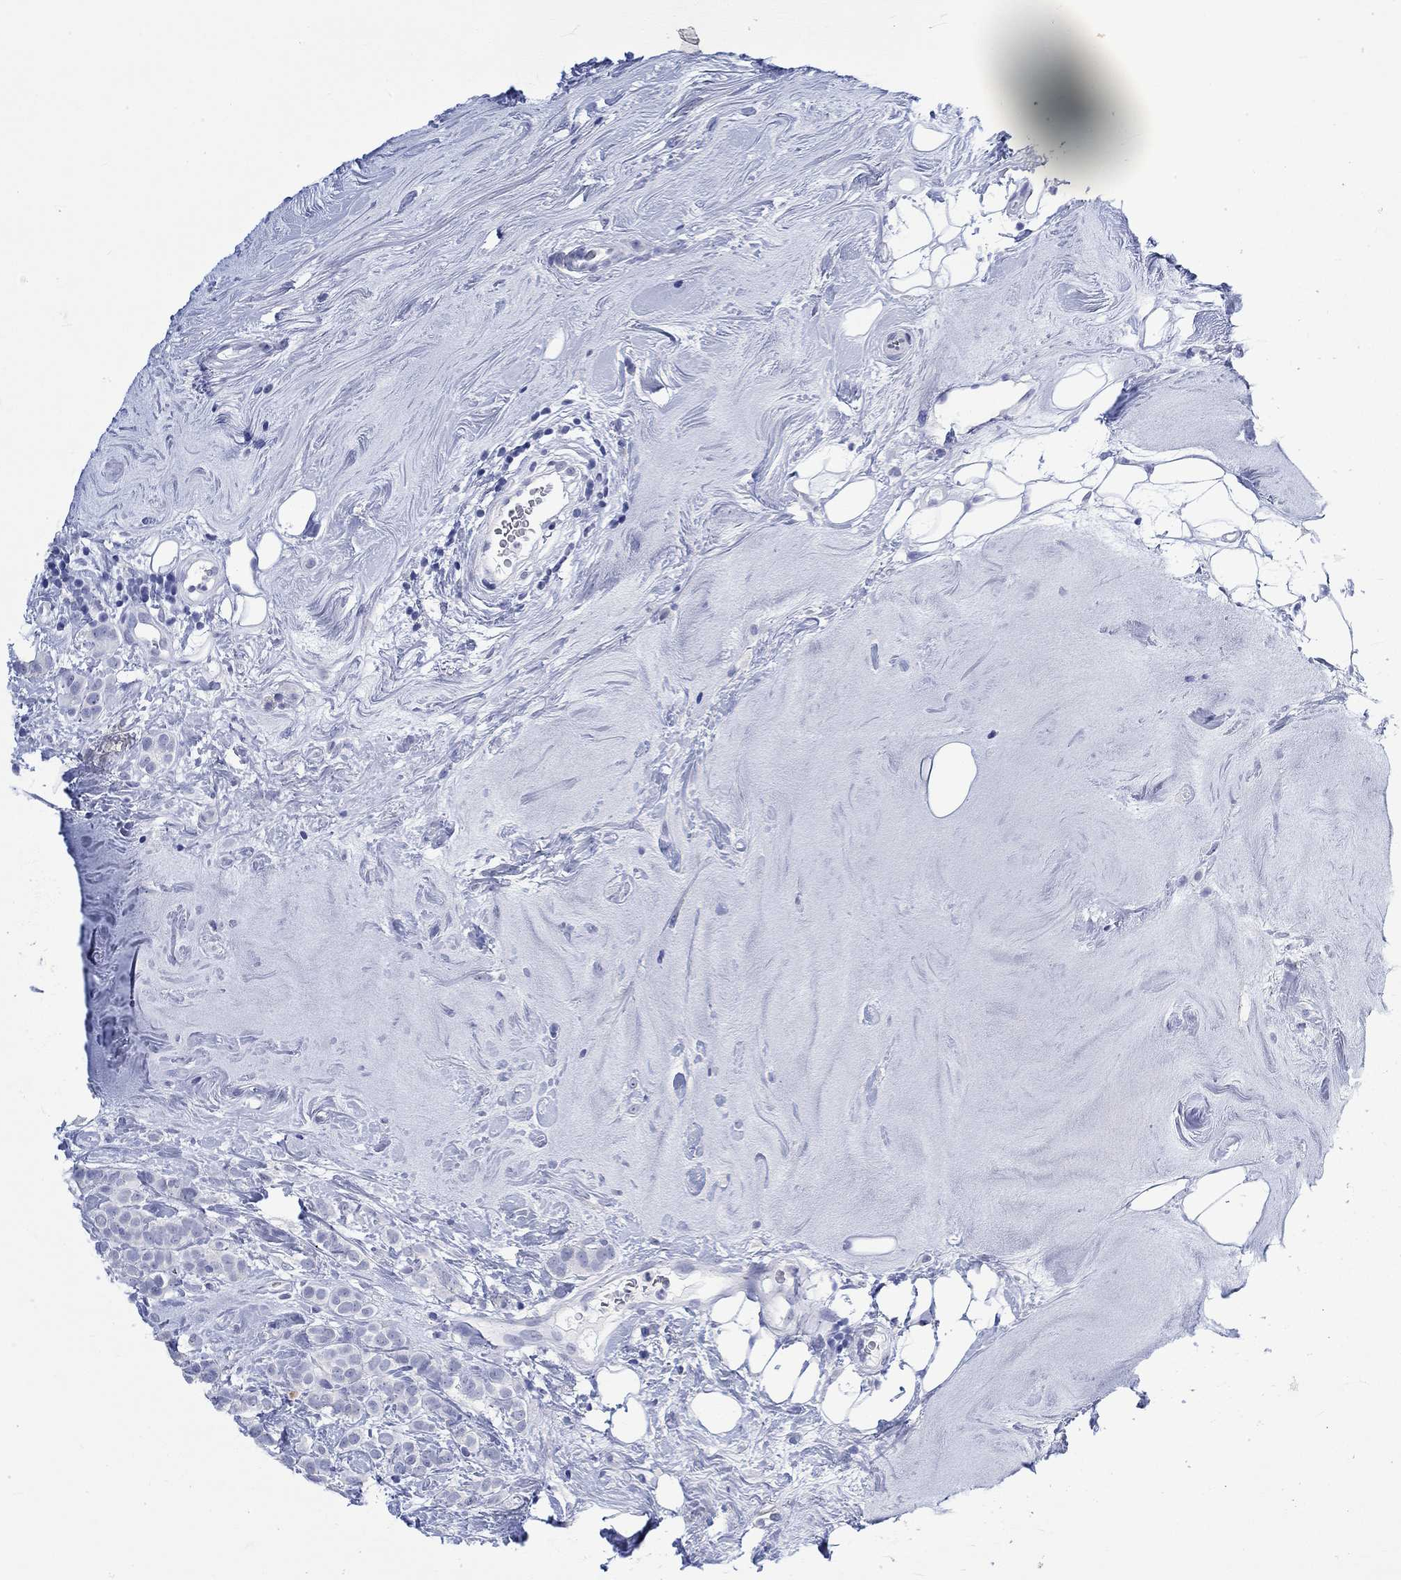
{"staining": {"intensity": "negative", "quantity": "none", "location": "none"}, "tissue": "breast cancer", "cell_type": "Tumor cells", "image_type": "cancer", "snomed": [{"axis": "morphology", "description": "Lobular carcinoma"}, {"axis": "topography", "description": "Breast"}], "caption": "Immunohistochemistry histopathology image of neoplastic tissue: human breast lobular carcinoma stained with DAB (3,3'-diaminobenzidine) demonstrates no significant protein positivity in tumor cells. (IHC, brightfield microscopy, high magnification).", "gene": "MSI1", "patient": {"sex": "female", "age": 49}}